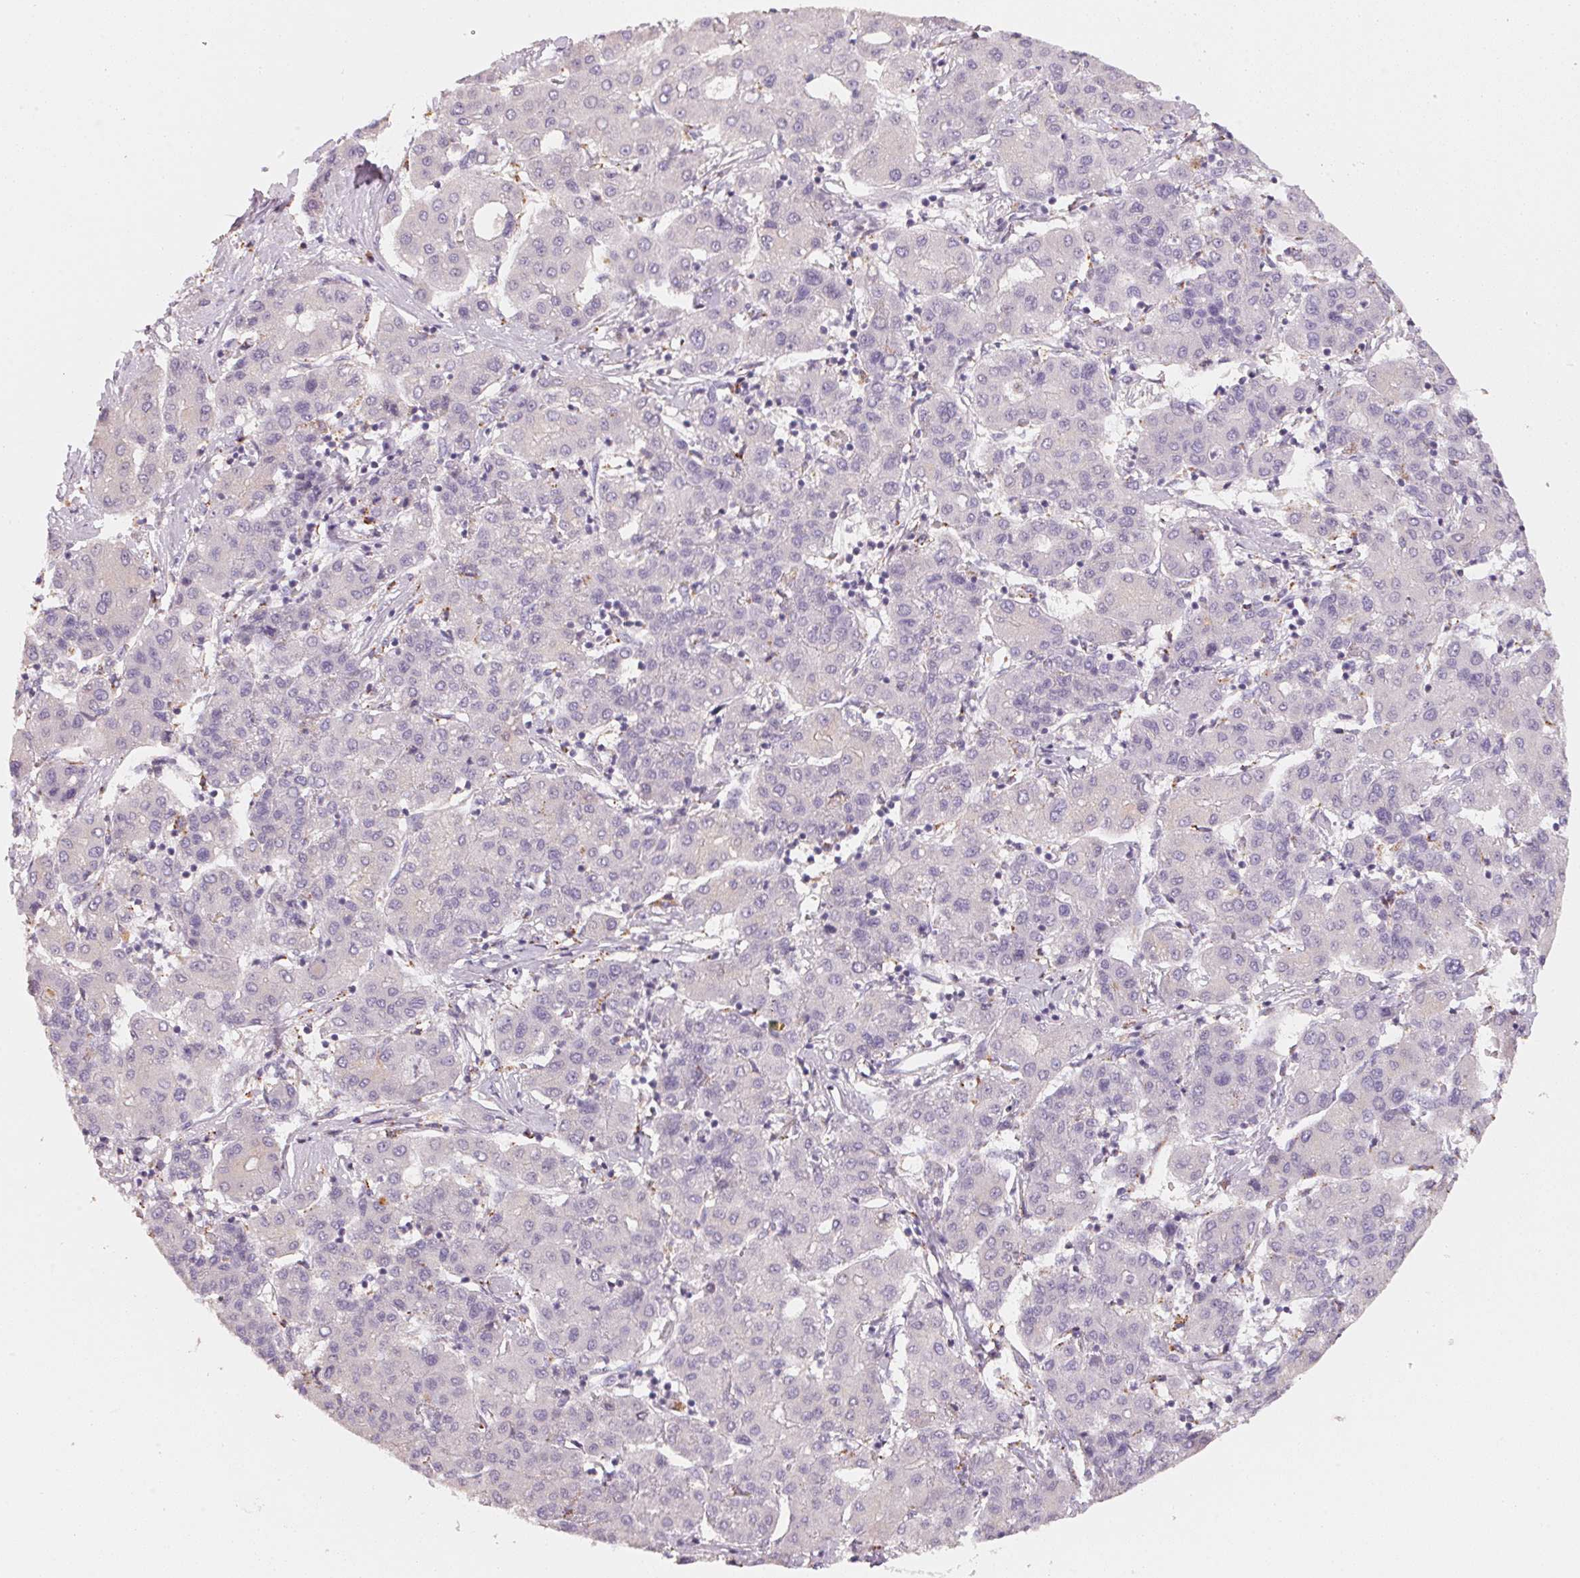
{"staining": {"intensity": "negative", "quantity": "none", "location": "none"}, "tissue": "liver cancer", "cell_type": "Tumor cells", "image_type": "cancer", "snomed": [{"axis": "morphology", "description": "Carcinoma, Hepatocellular, NOS"}, {"axis": "topography", "description": "Liver"}], "caption": "Immunohistochemistry image of human hepatocellular carcinoma (liver) stained for a protein (brown), which displays no expression in tumor cells.", "gene": "TREH", "patient": {"sex": "male", "age": 65}}